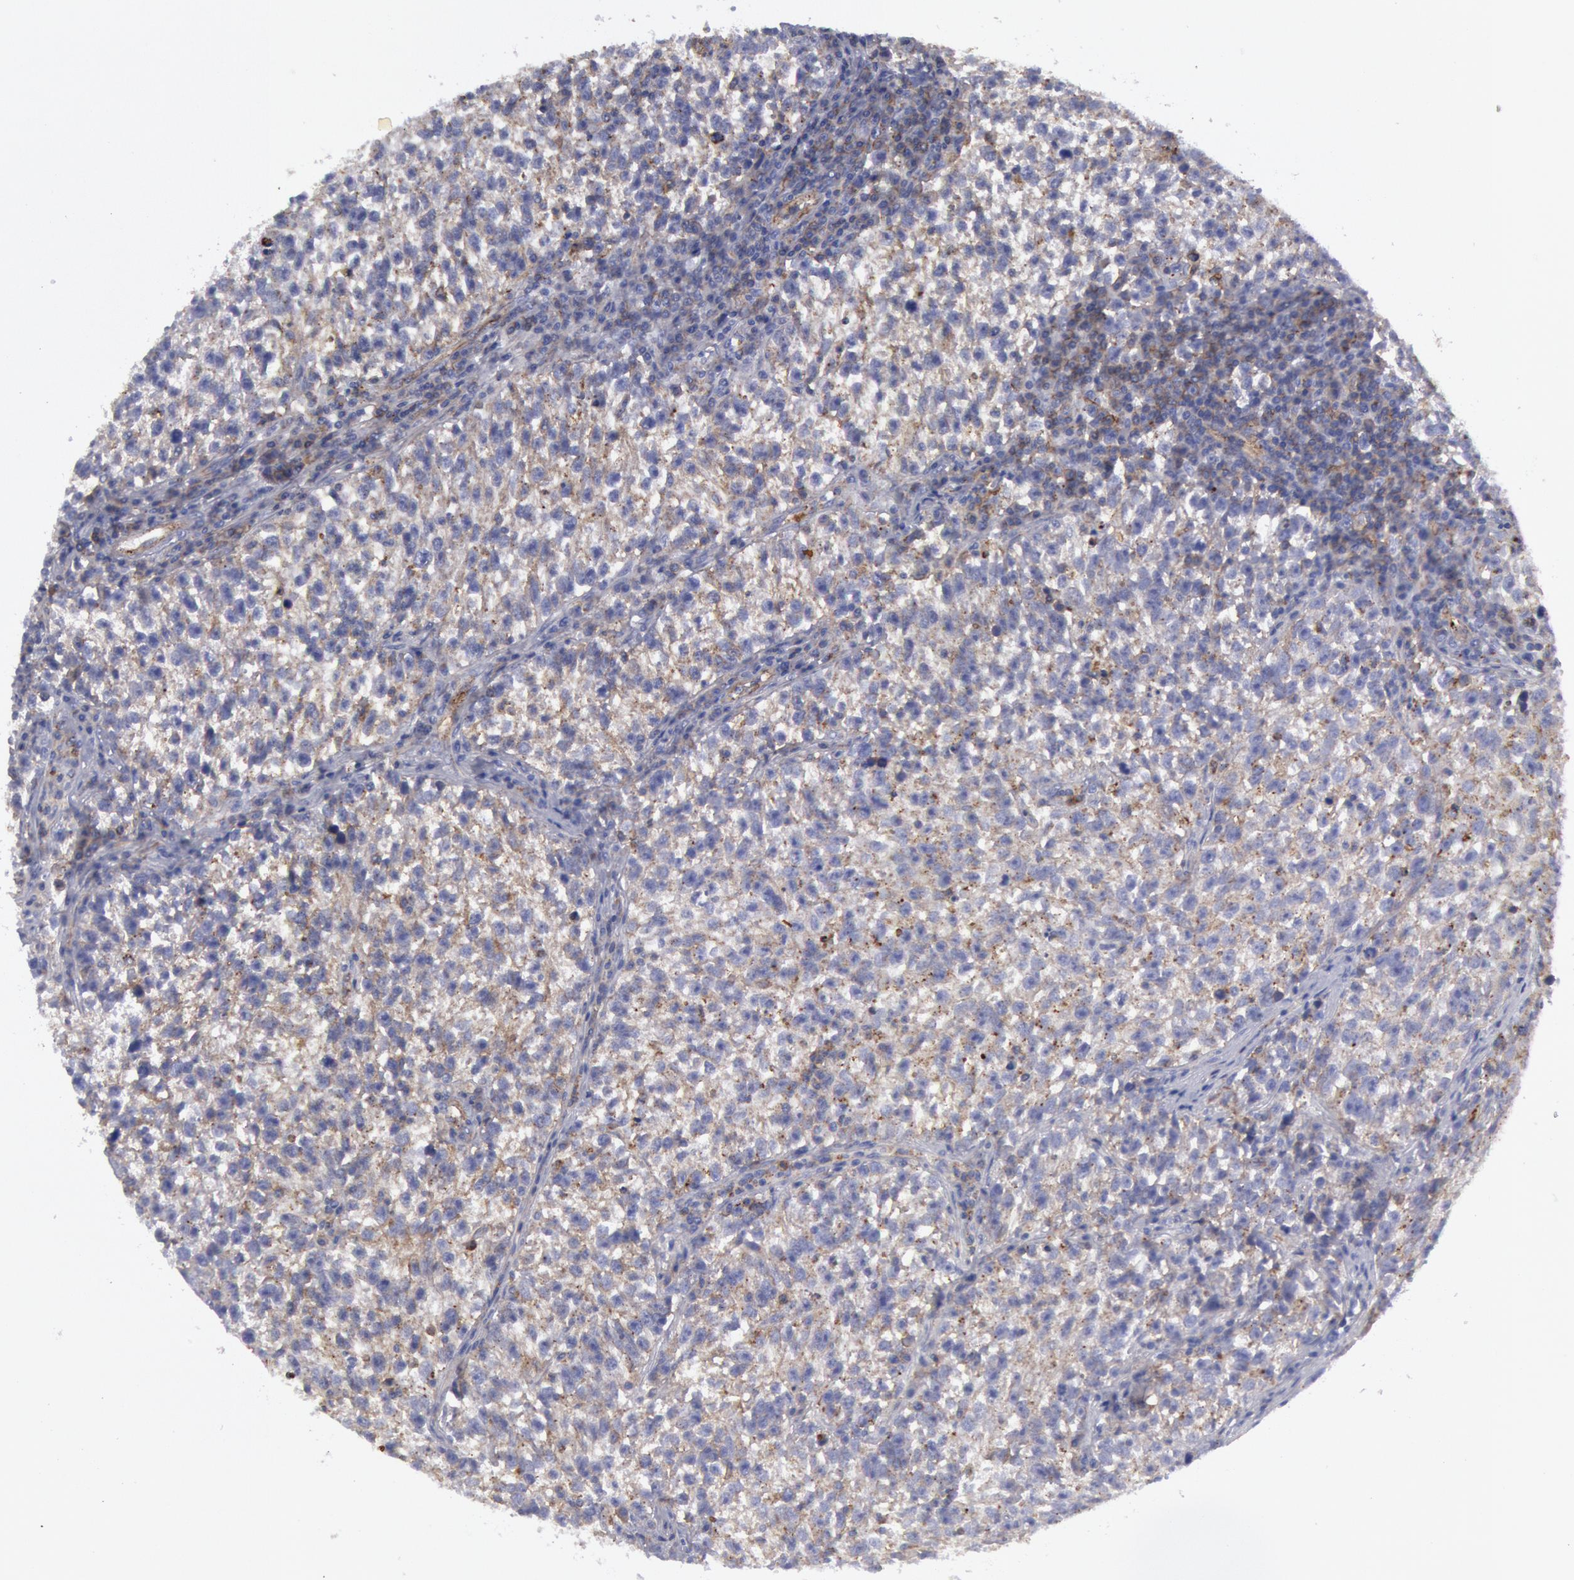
{"staining": {"intensity": "negative", "quantity": "none", "location": "none"}, "tissue": "testis cancer", "cell_type": "Tumor cells", "image_type": "cancer", "snomed": [{"axis": "morphology", "description": "Seminoma, NOS"}, {"axis": "topography", "description": "Testis"}], "caption": "A high-resolution histopathology image shows immunohistochemistry (IHC) staining of testis seminoma, which exhibits no significant staining in tumor cells.", "gene": "FLOT1", "patient": {"sex": "male", "age": 38}}